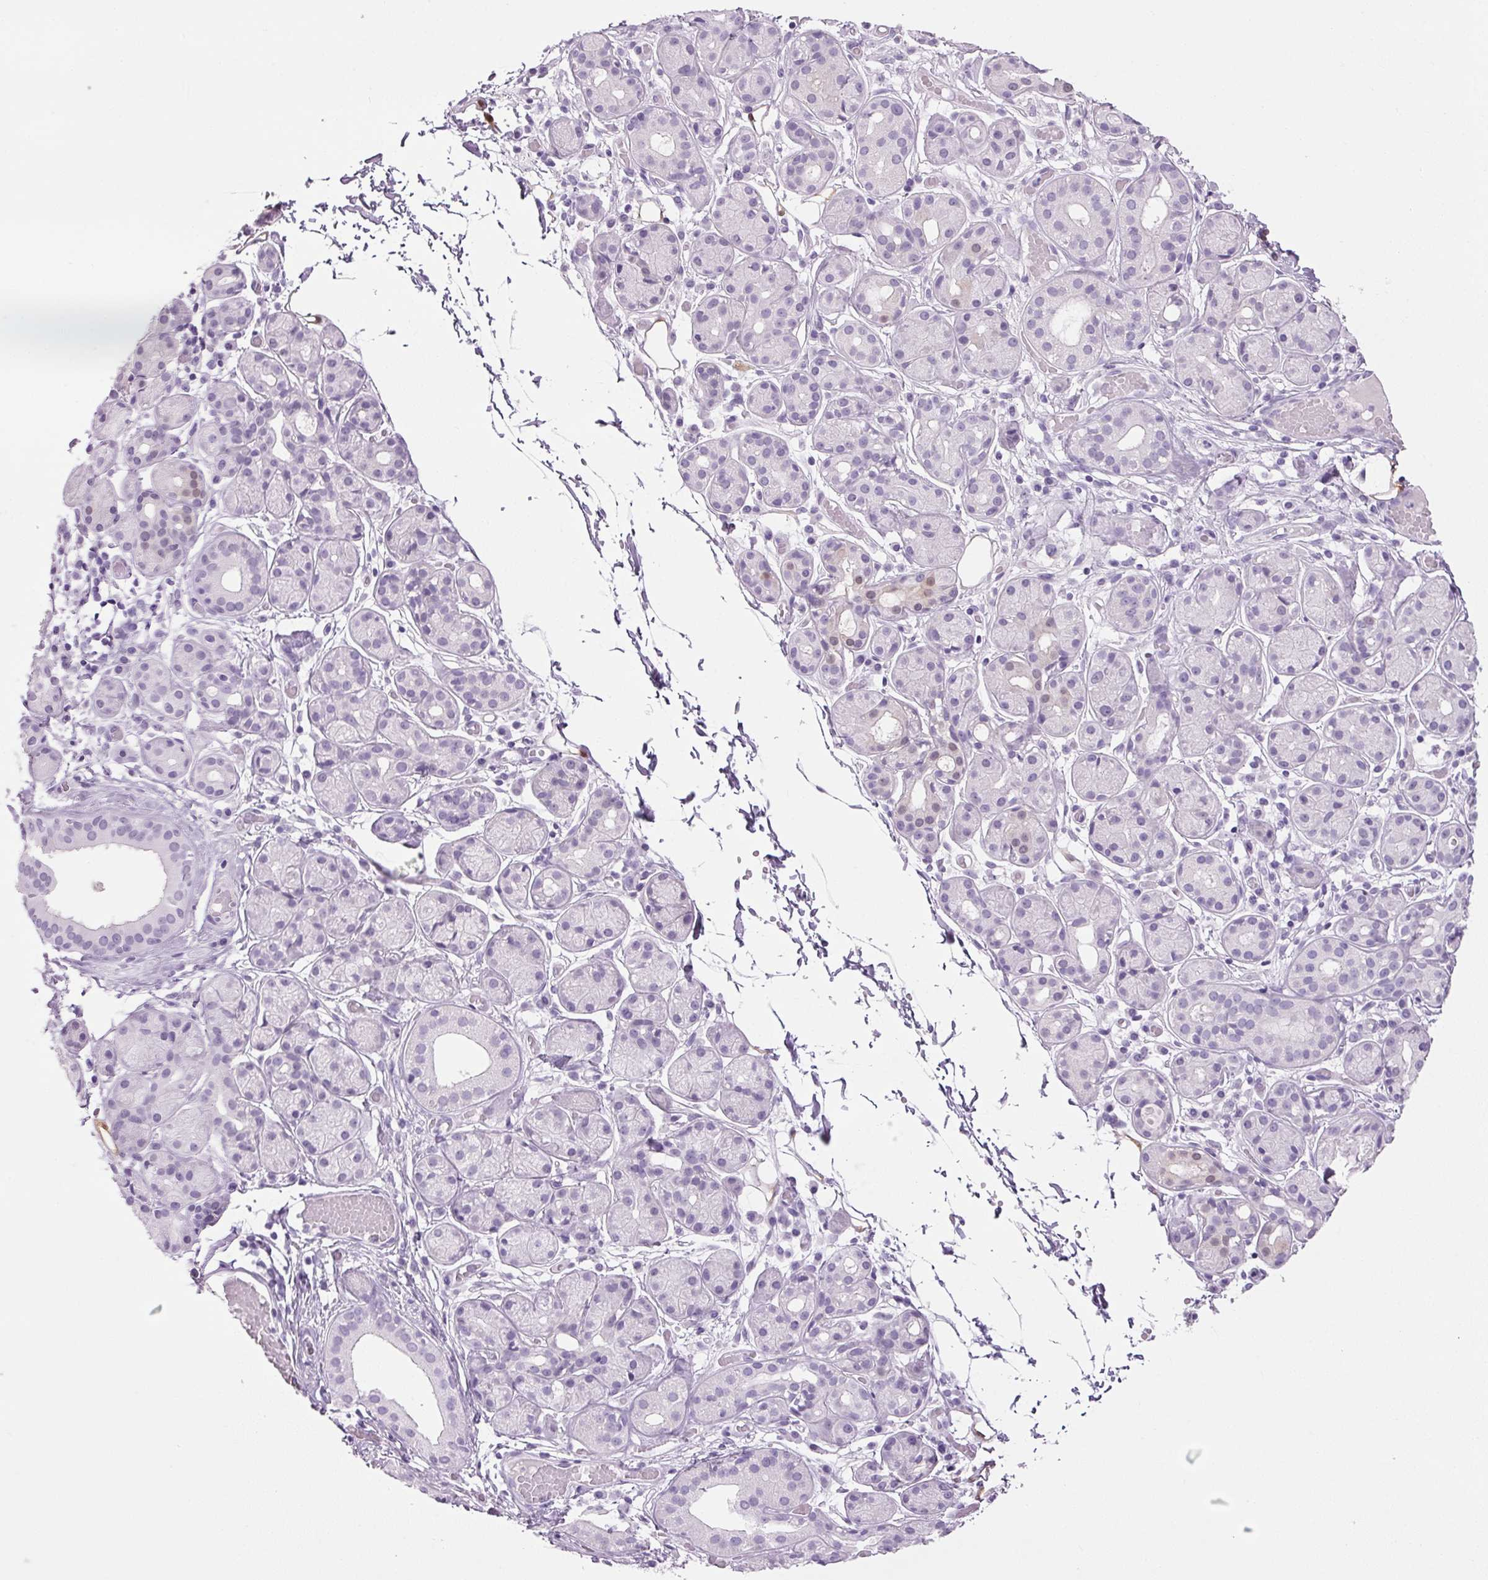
{"staining": {"intensity": "negative", "quantity": "none", "location": "none"}, "tissue": "salivary gland", "cell_type": "Glandular cells", "image_type": "normal", "snomed": [{"axis": "morphology", "description": "Normal tissue, NOS"}, {"axis": "topography", "description": "Salivary gland"}, {"axis": "topography", "description": "Peripheral nerve tissue"}], "caption": "An immunohistochemistry image of unremarkable salivary gland is shown. There is no staining in glandular cells of salivary gland.", "gene": "PPP1R1A", "patient": {"sex": "male", "age": 71}}